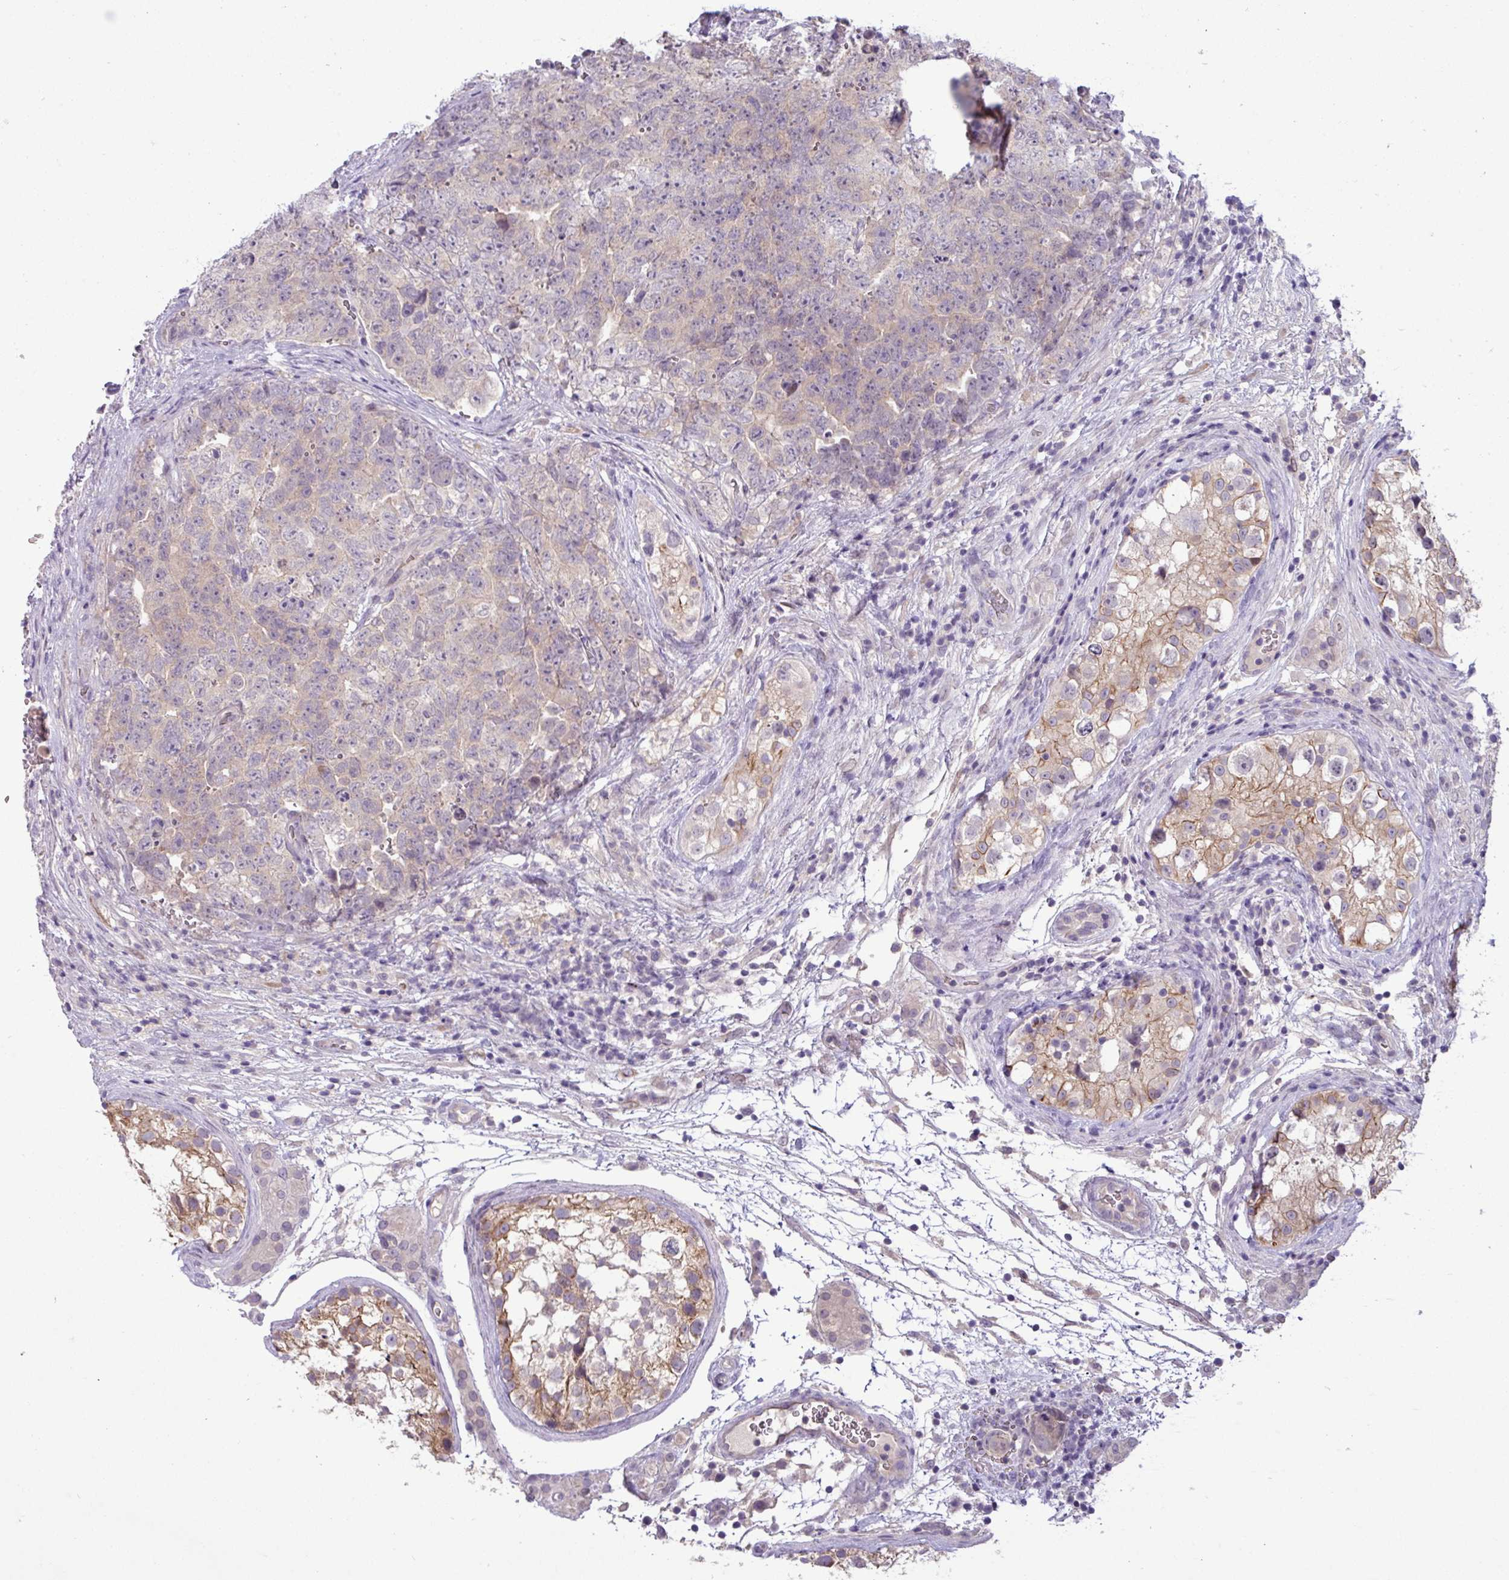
{"staining": {"intensity": "weak", "quantity": "25%-75%", "location": "cytoplasmic/membranous"}, "tissue": "testis cancer", "cell_type": "Tumor cells", "image_type": "cancer", "snomed": [{"axis": "morphology", "description": "Seminoma, NOS"}, {"axis": "morphology", "description": "Teratoma, malignant, NOS"}, {"axis": "topography", "description": "Testis"}], "caption": "Brown immunohistochemical staining in human testis cancer (seminoma) demonstrates weak cytoplasmic/membranous expression in about 25%-75% of tumor cells.", "gene": "PNLDC1", "patient": {"sex": "male", "age": 34}}